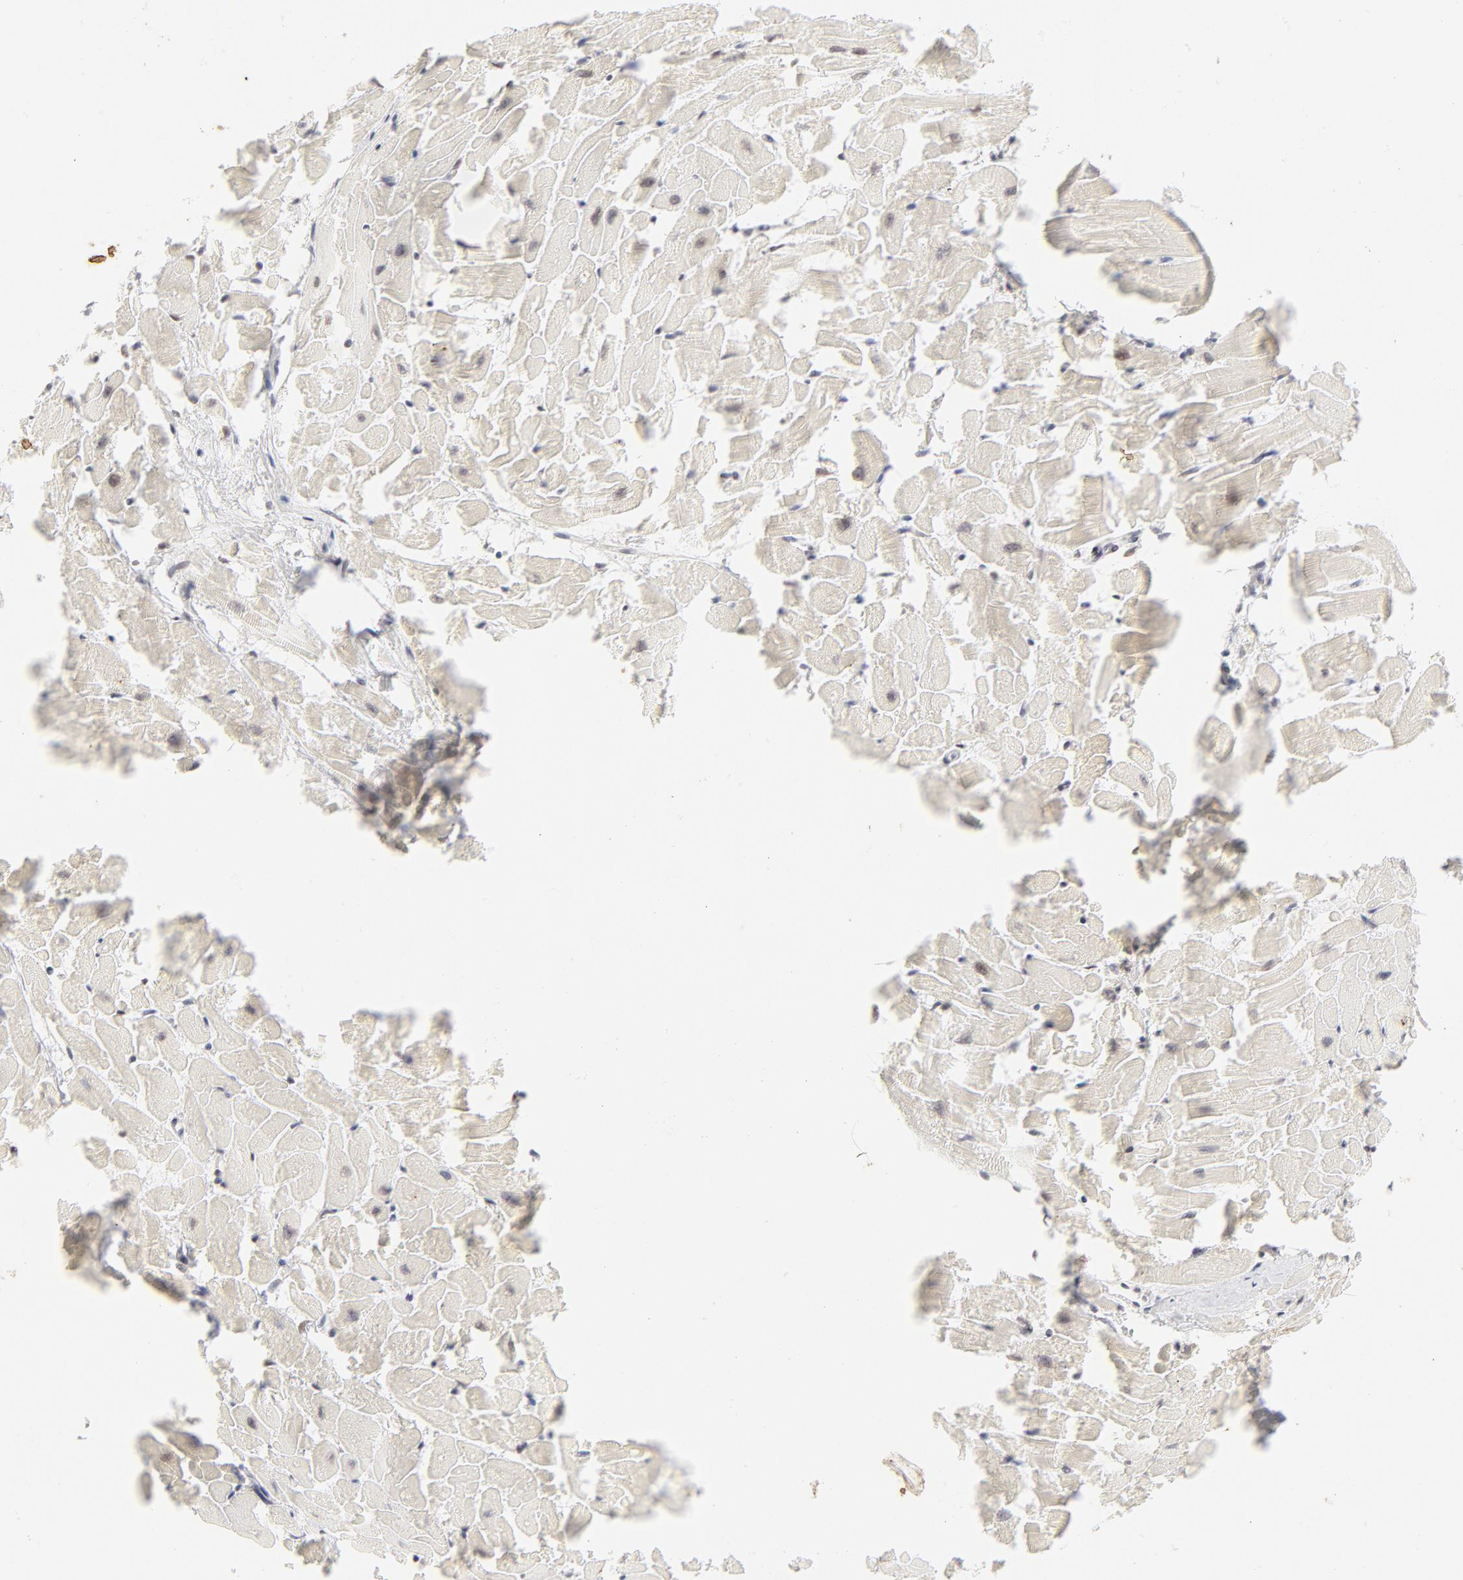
{"staining": {"intensity": "weak", "quantity": "<25%", "location": "nuclear"}, "tissue": "heart muscle", "cell_type": "Cardiomyocytes", "image_type": "normal", "snomed": [{"axis": "morphology", "description": "Normal tissue, NOS"}, {"axis": "topography", "description": "Heart"}], "caption": "Normal heart muscle was stained to show a protein in brown. There is no significant expression in cardiomyocytes. The staining was performed using DAB (3,3'-diaminobenzidine) to visualize the protein expression in brown, while the nuclei were stained in blue with hematoxylin (Magnification: 20x).", "gene": "PBX1", "patient": {"sex": "female", "age": 19}}